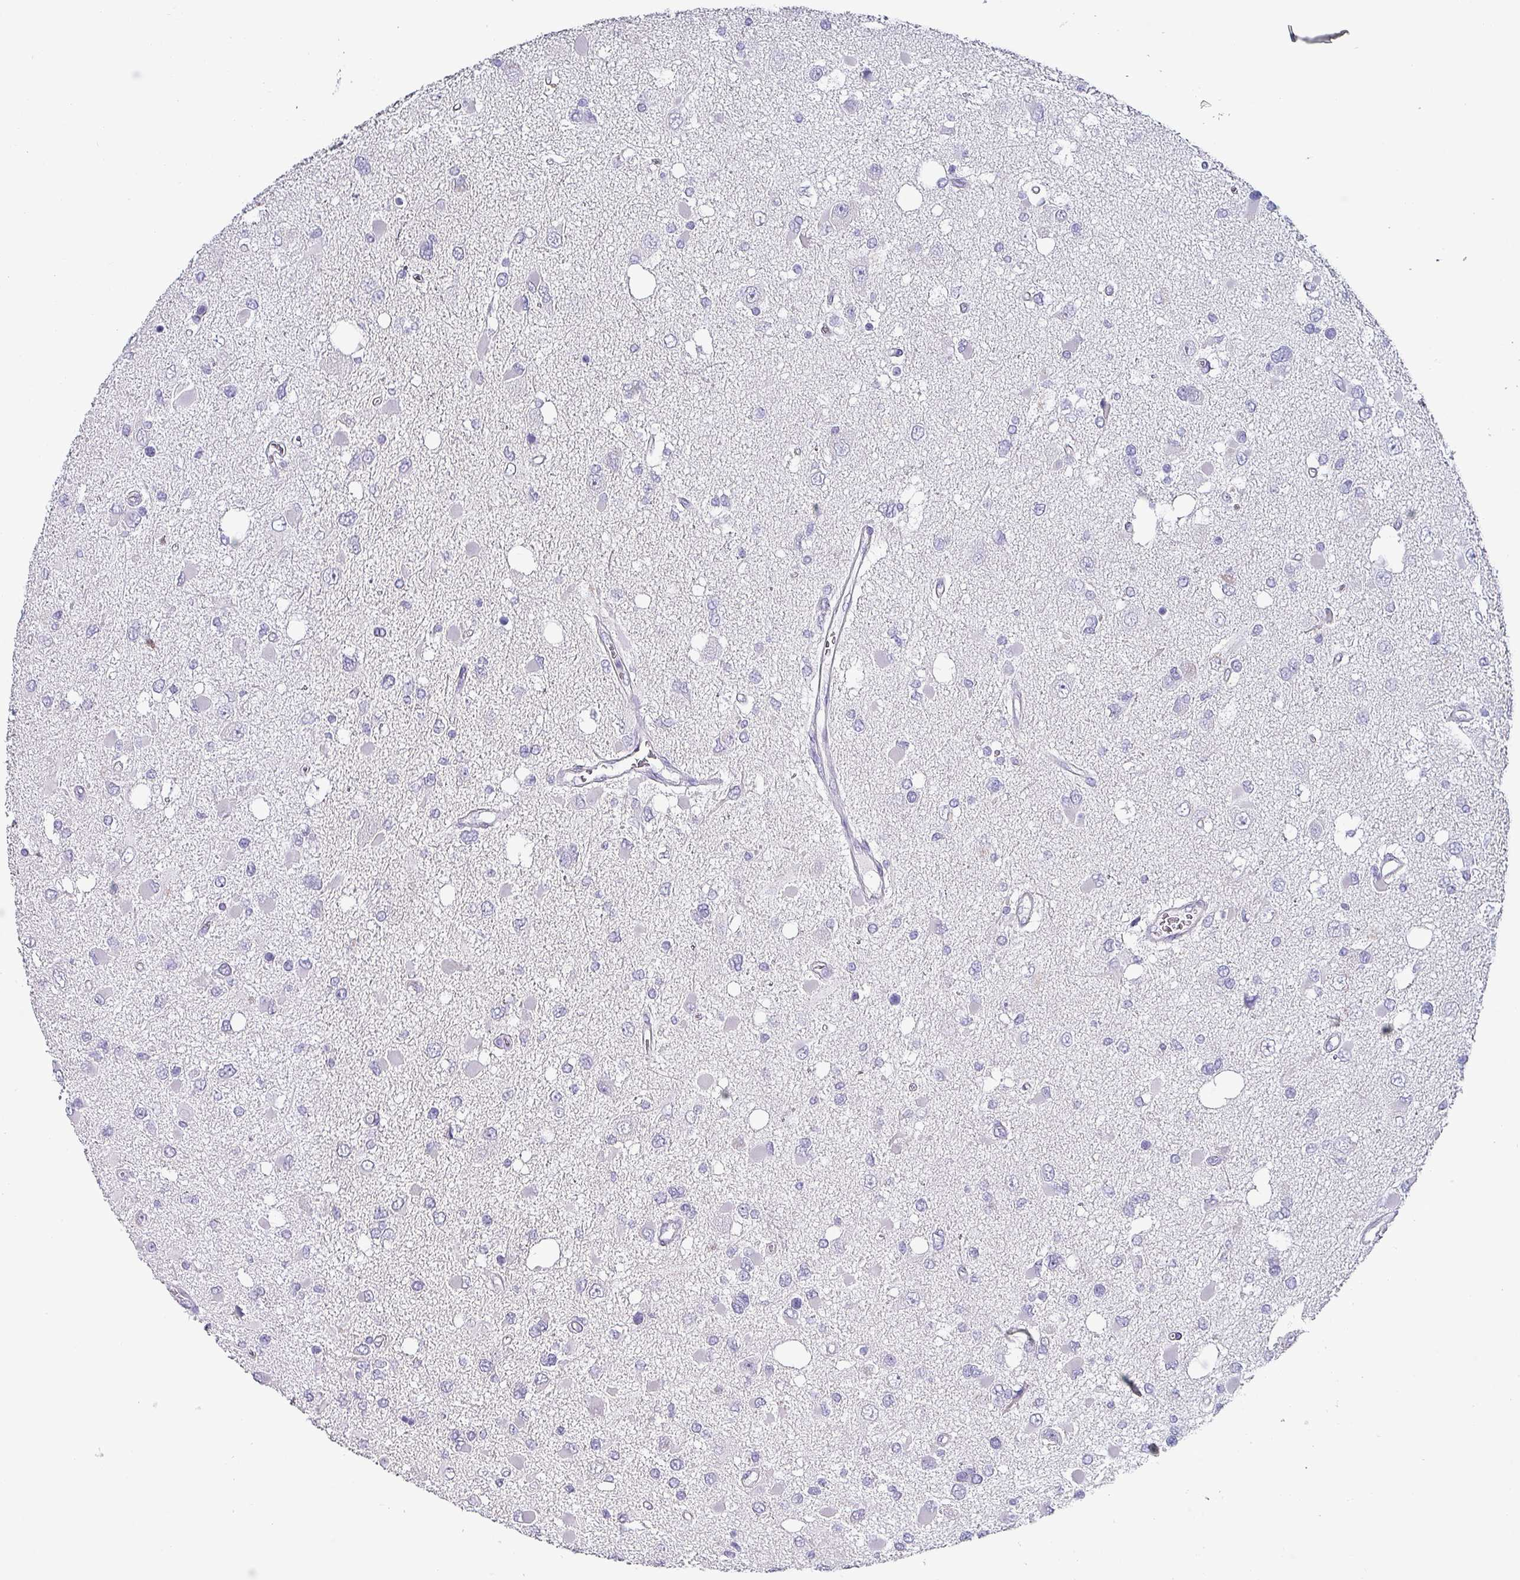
{"staining": {"intensity": "negative", "quantity": "none", "location": "none"}, "tissue": "glioma", "cell_type": "Tumor cells", "image_type": "cancer", "snomed": [{"axis": "morphology", "description": "Glioma, malignant, High grade"}, {"axis": "topography", "description": "Brain"}], "caption": "Glioma stained for a protein using IHC exhibits no staining tumor cells.", "gene": "INS-IGF2", "patient": {"sex": "male", "age": 53}}